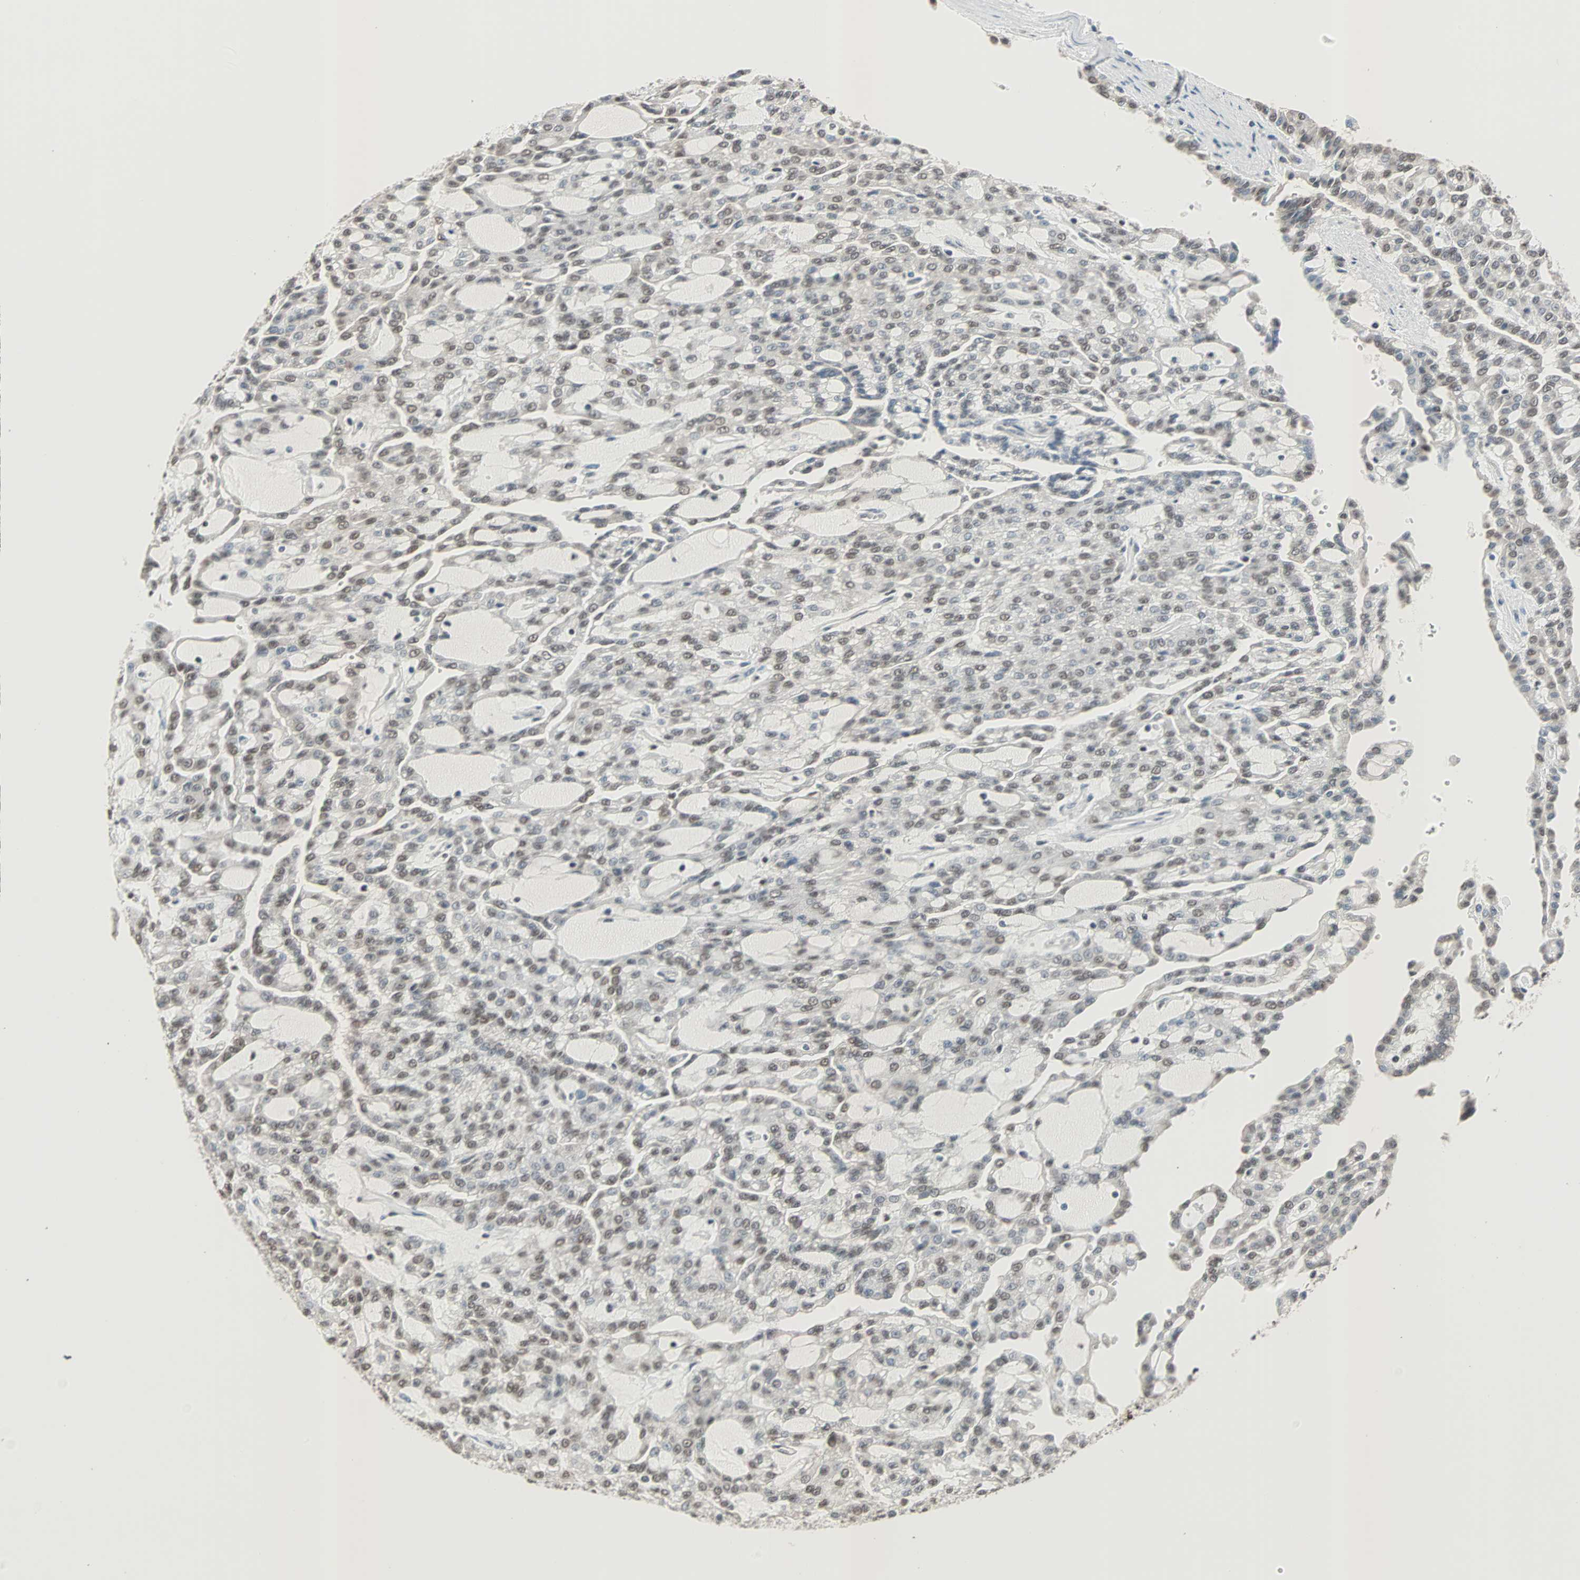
{"staining": {"intensity": "weak", "quantity": ">75%", "location": "nuclear"}, "tissue": "renal cancer", "cell_type": "Tumor cells", "image_type": "cancer", "snomed": [{"axis": "morphology", "description": "Adenocarcinoma, NOS"}, {"axis": "topography", "description": "Kidney"}], "caption": "Approximately >75% of tumor cells in renal cancer demonstrate weak nuclear protein staining as visualized by brown immunohistochemical staining.", "gene": "DAZAP1", "patient": {"sex": "male", "age": 63}}